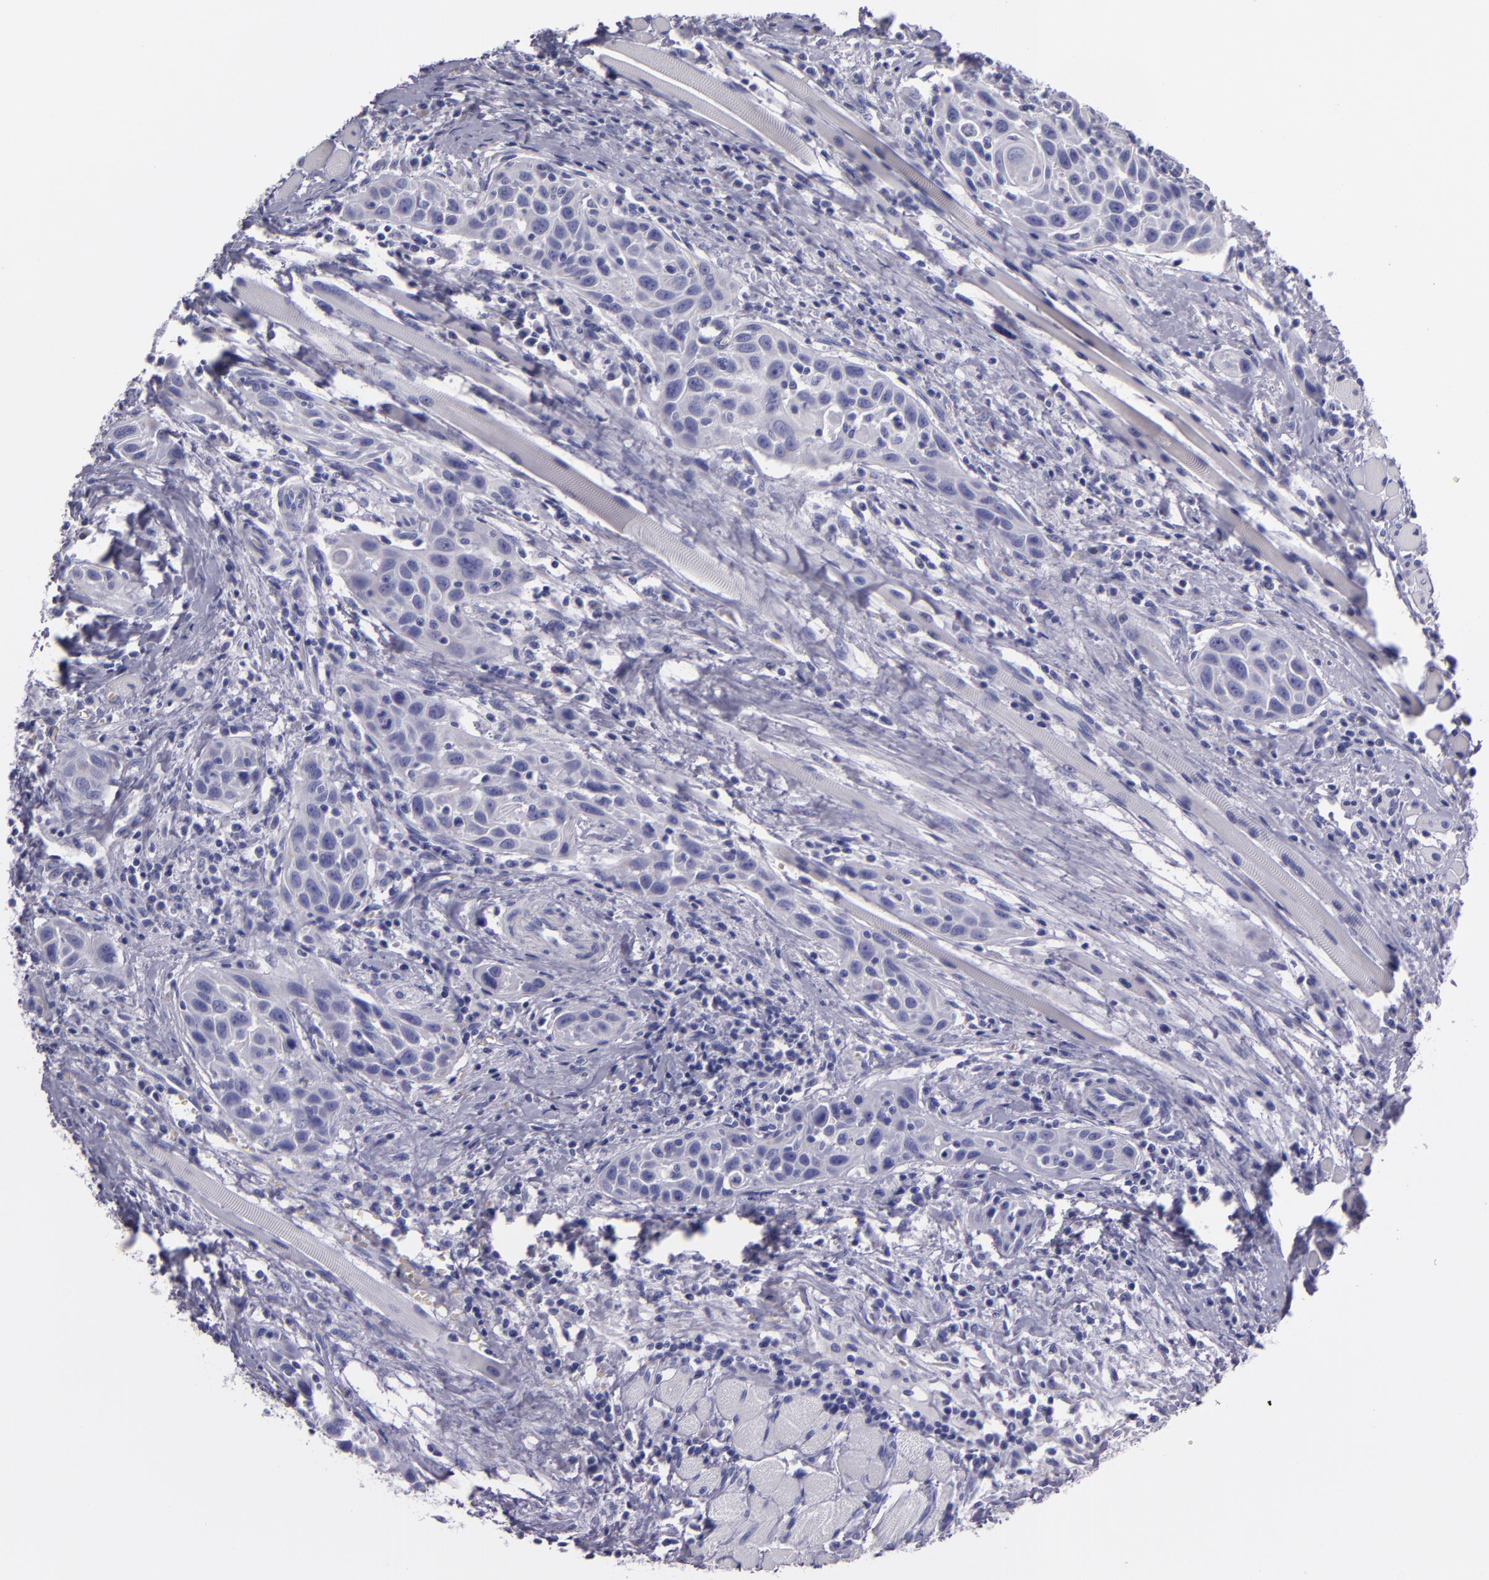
{"staining": {"intensity": "negative", "quantity": "none", "location": "none"}, "tissue": "head and neck cancer", "cell_type": "Tumor cells", "image_type": "cancer", "snomed": [{"axis": "morphology", "description": "Squamous cell carcinoma, NOS"}, {"axis": "topography", "description": "Oral tissue"}, {"axis": "topography", "description": "Head-Neck"}], "caption": "Human head and neck cancer stained for a protein using IHC reveals no staining in tumor cells.", "gene": "MUC5AC", "patient": {"sex": "female", "age": 50}}